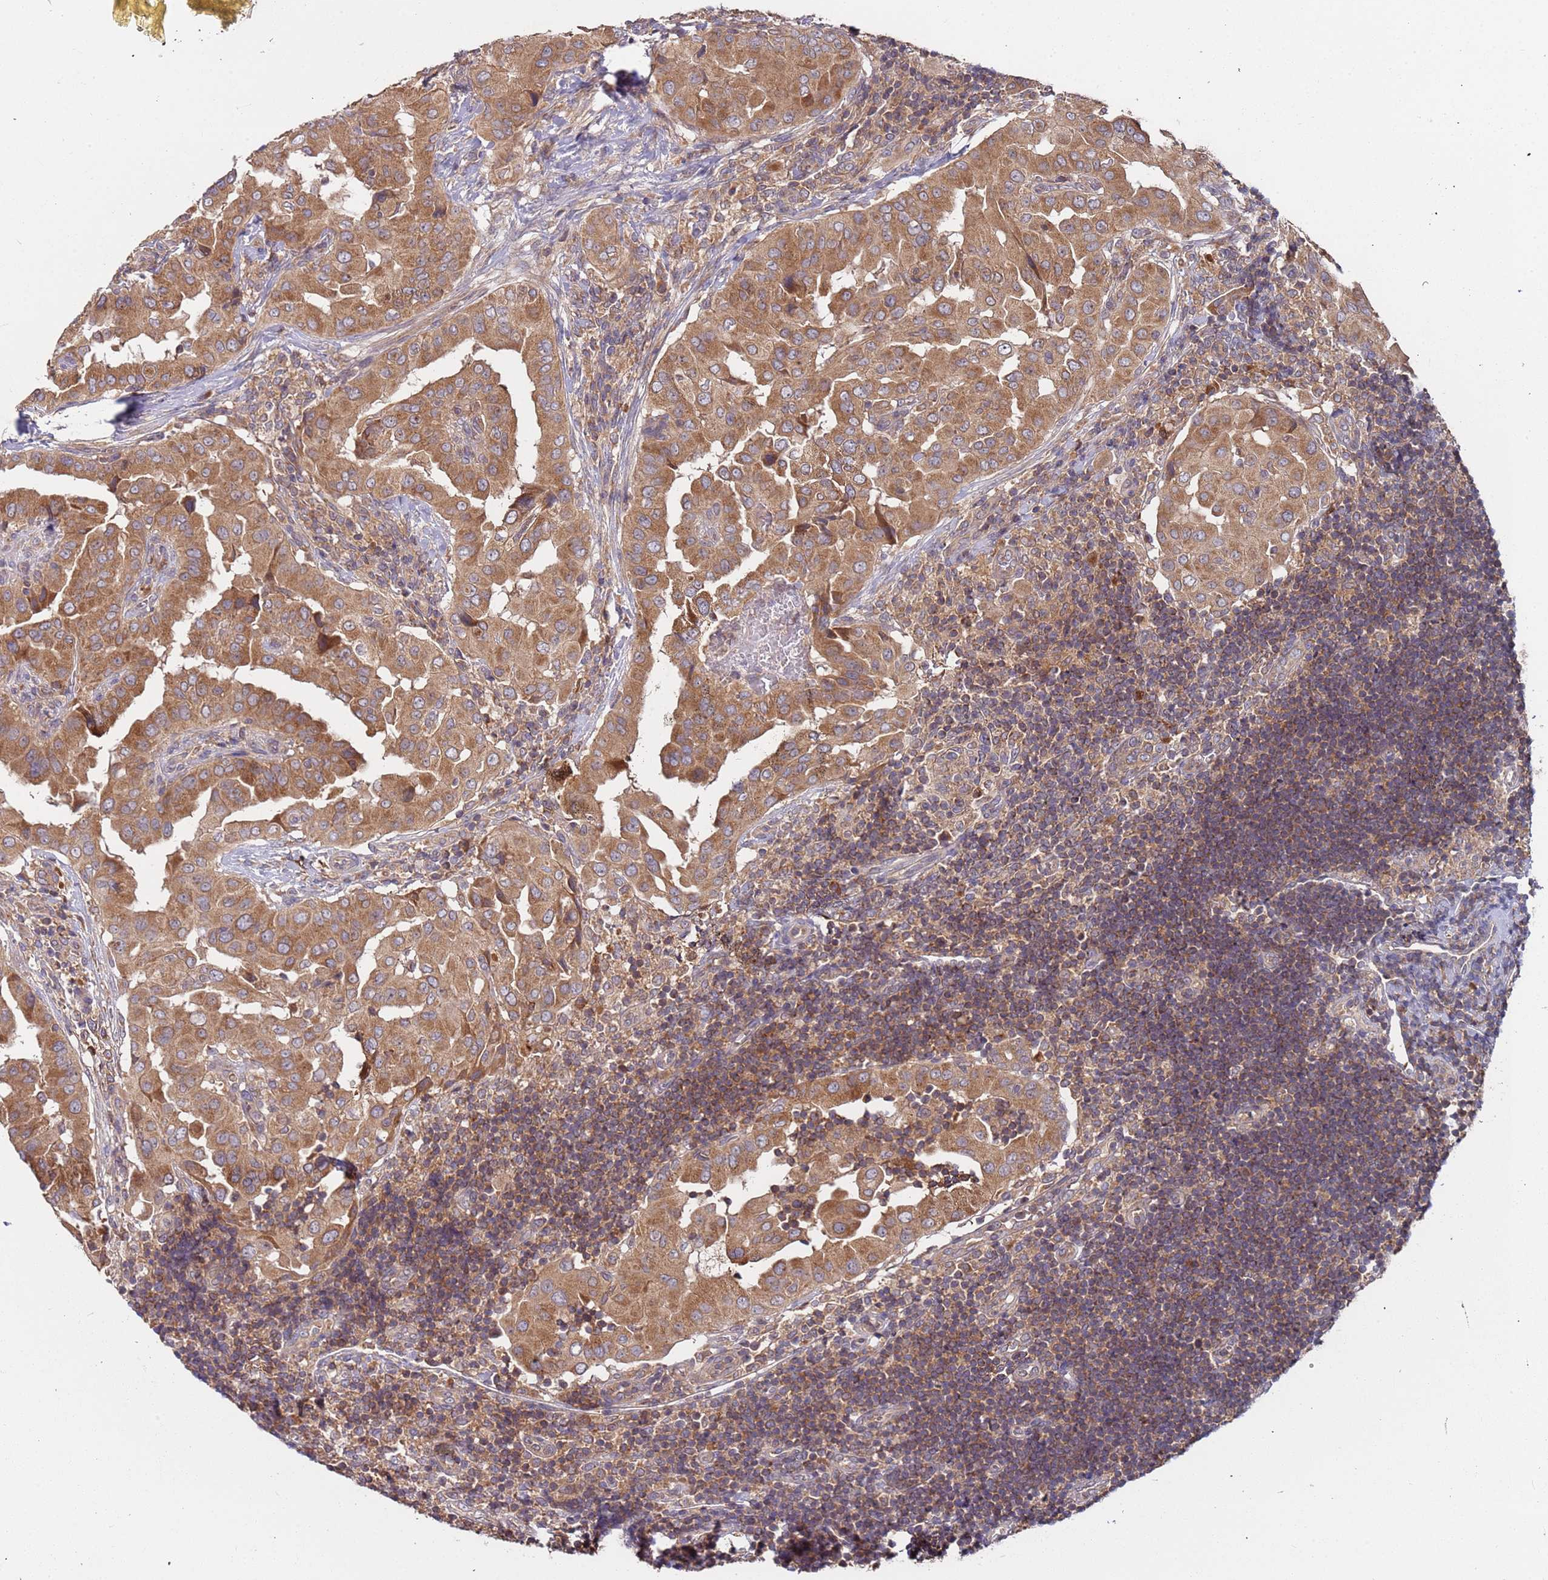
{"staining": {"intensity": "moderate", "quantity": ">75%", "location": "cytoplasmic/membranous"}, "tissue": "thyroid cancer", "cell_type": "Tumor cells", "image_type": "cancer", "snomed": [{"axis": "morphology", "description": "Papillary adenocarcinoma, NOS"}, {"axis": "topography", "description": "Thyroid gland"}], "caption": "Thyroid cancer stained with a protein marker shows moderate staining in tumor cells.", "gene": "OR5A2", "patient": {"sex": "male", "age": 33}}